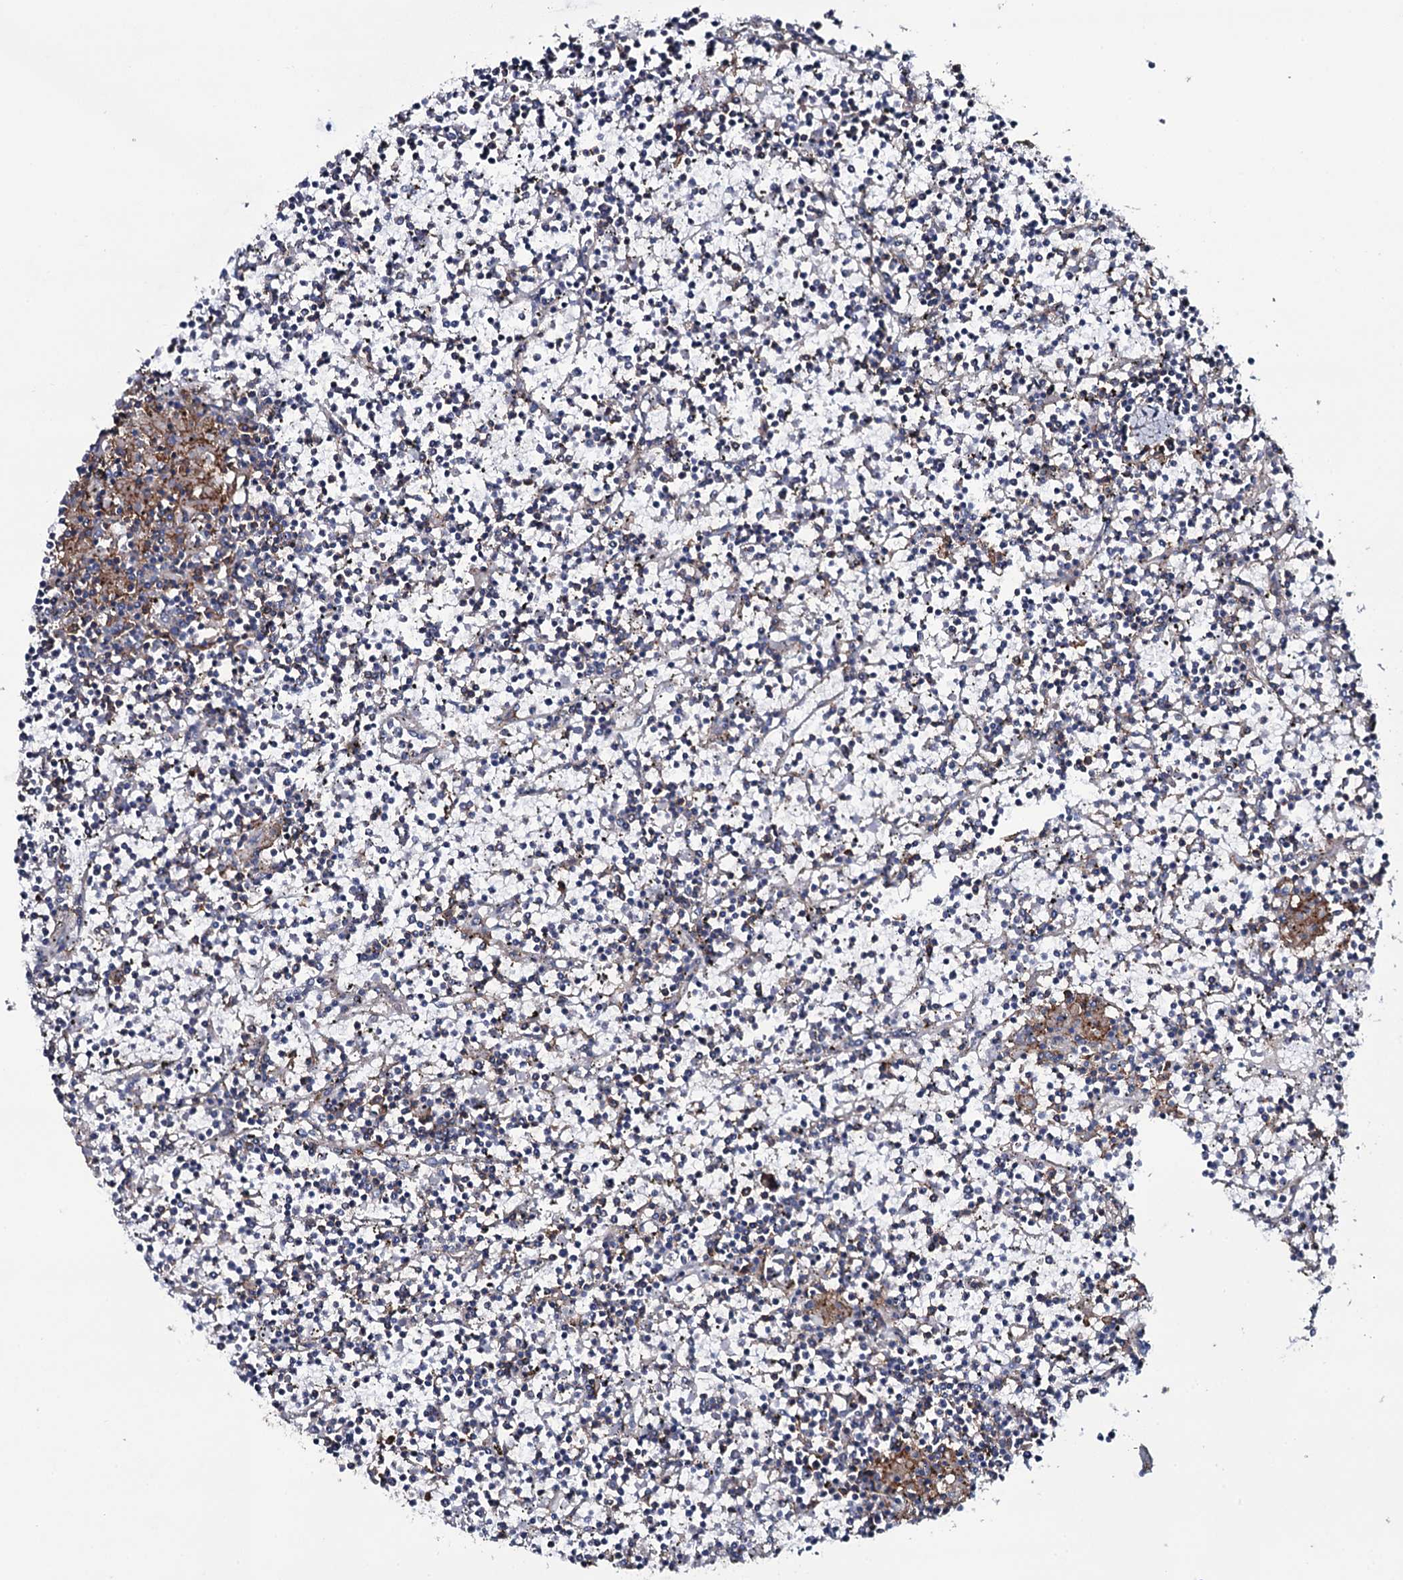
{"staining": {"intensity": "negative", "quantity": "none", "location": "none"}, "tissue": "lymphoma", "cell_type": "Tumor cells", "image_type": "cancer", "snomed": [{"axis": "morphology", "description": "Malignant lymphoma, non-Hodgkin's type, Low grade"}, {"axis": "topography", "description": "Spleen"}], "caption": "Malignant lymphoma, non-Hodgkin's type (low-grade) was stained to show a protein in brown. There is no significant expression in tumor cells.", "gene": "SNAP23", "patient": {"sex": "female", "age": 19}}